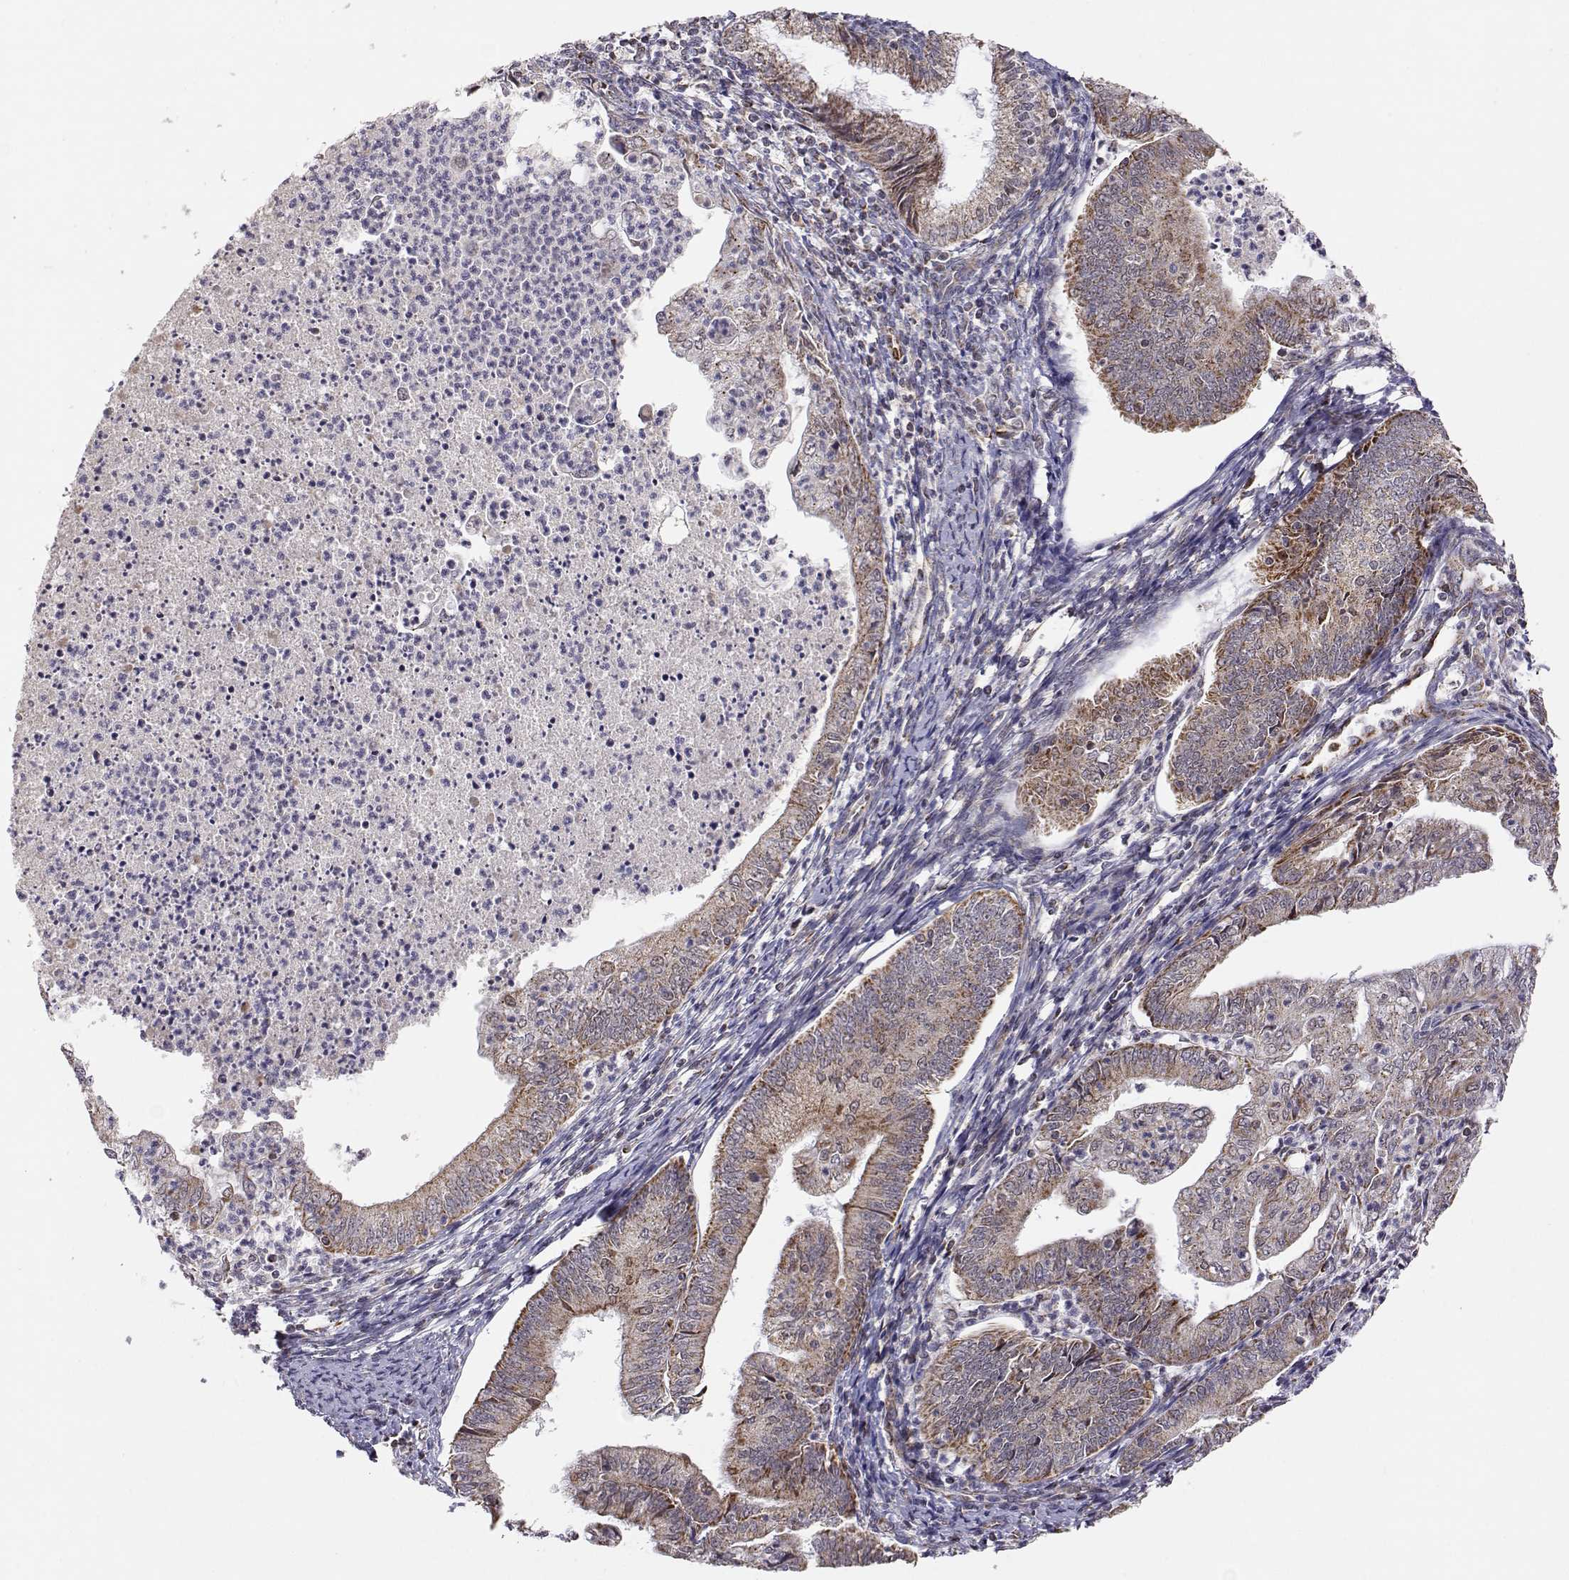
{"staining": {"intensity": "moderate", "quantity": ">75%", "location": "cytoplasmic/membranous"}, "tissue": "endometrial cancer", "cell_type": "Tumor cells", "image_type": "cancer", "snomed": [{"axis": "morphology", "description": "Adenocarcinoma, NOS"}, {"axis": "topography", "description": "Endometrium"}], "caption": "Endometrial adenocarcinoma stained with immunohistochemistry reveals moderate cytoplasmic/membranous expression in approximately >75% of tumor cells.", "gene": "EXOG", "patient": {"sex": "female", "age": 55}}